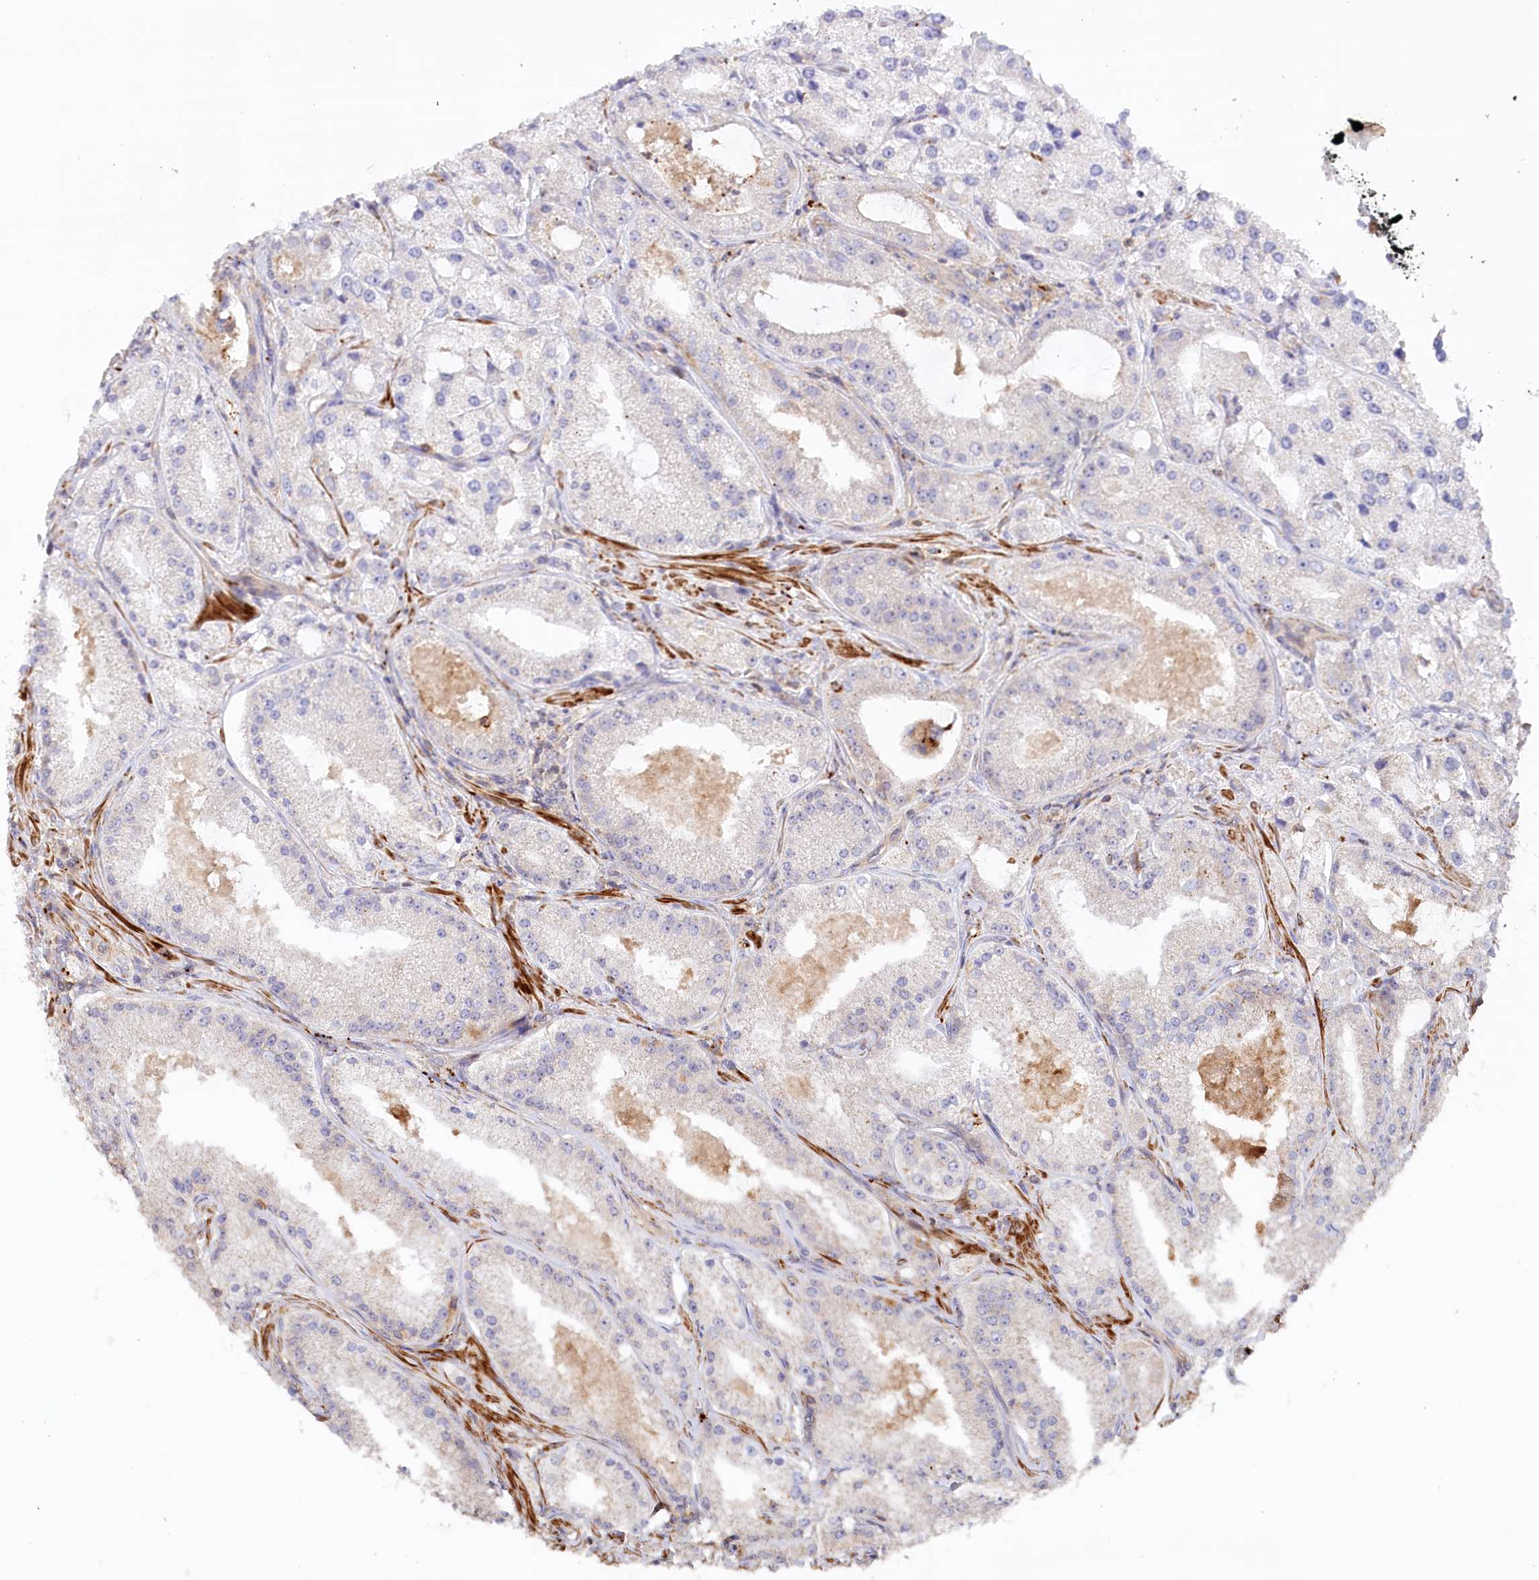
{"staining": {"intensity": "negative", "quantity": "none", "location": "none"}, "tissue": "prostate cancer", "cell_type": "Tumor cells", "image_type": "cancer", "snomed": [{"axis": "morphology", "description": "Adenocarcinoma, Low grade"}, {"axis": "topography", "description": "Prostate"}], "caption": "Prostate cancer was stained to show a protein in brown. There is no significant expression in tumor cells. (DAB (3,3'-diaminobenzidine) IHC visualized using brightfield microscopy, high magnification).", "gene": "GBE1", "patient": {"sex": "male", "age": 69}}